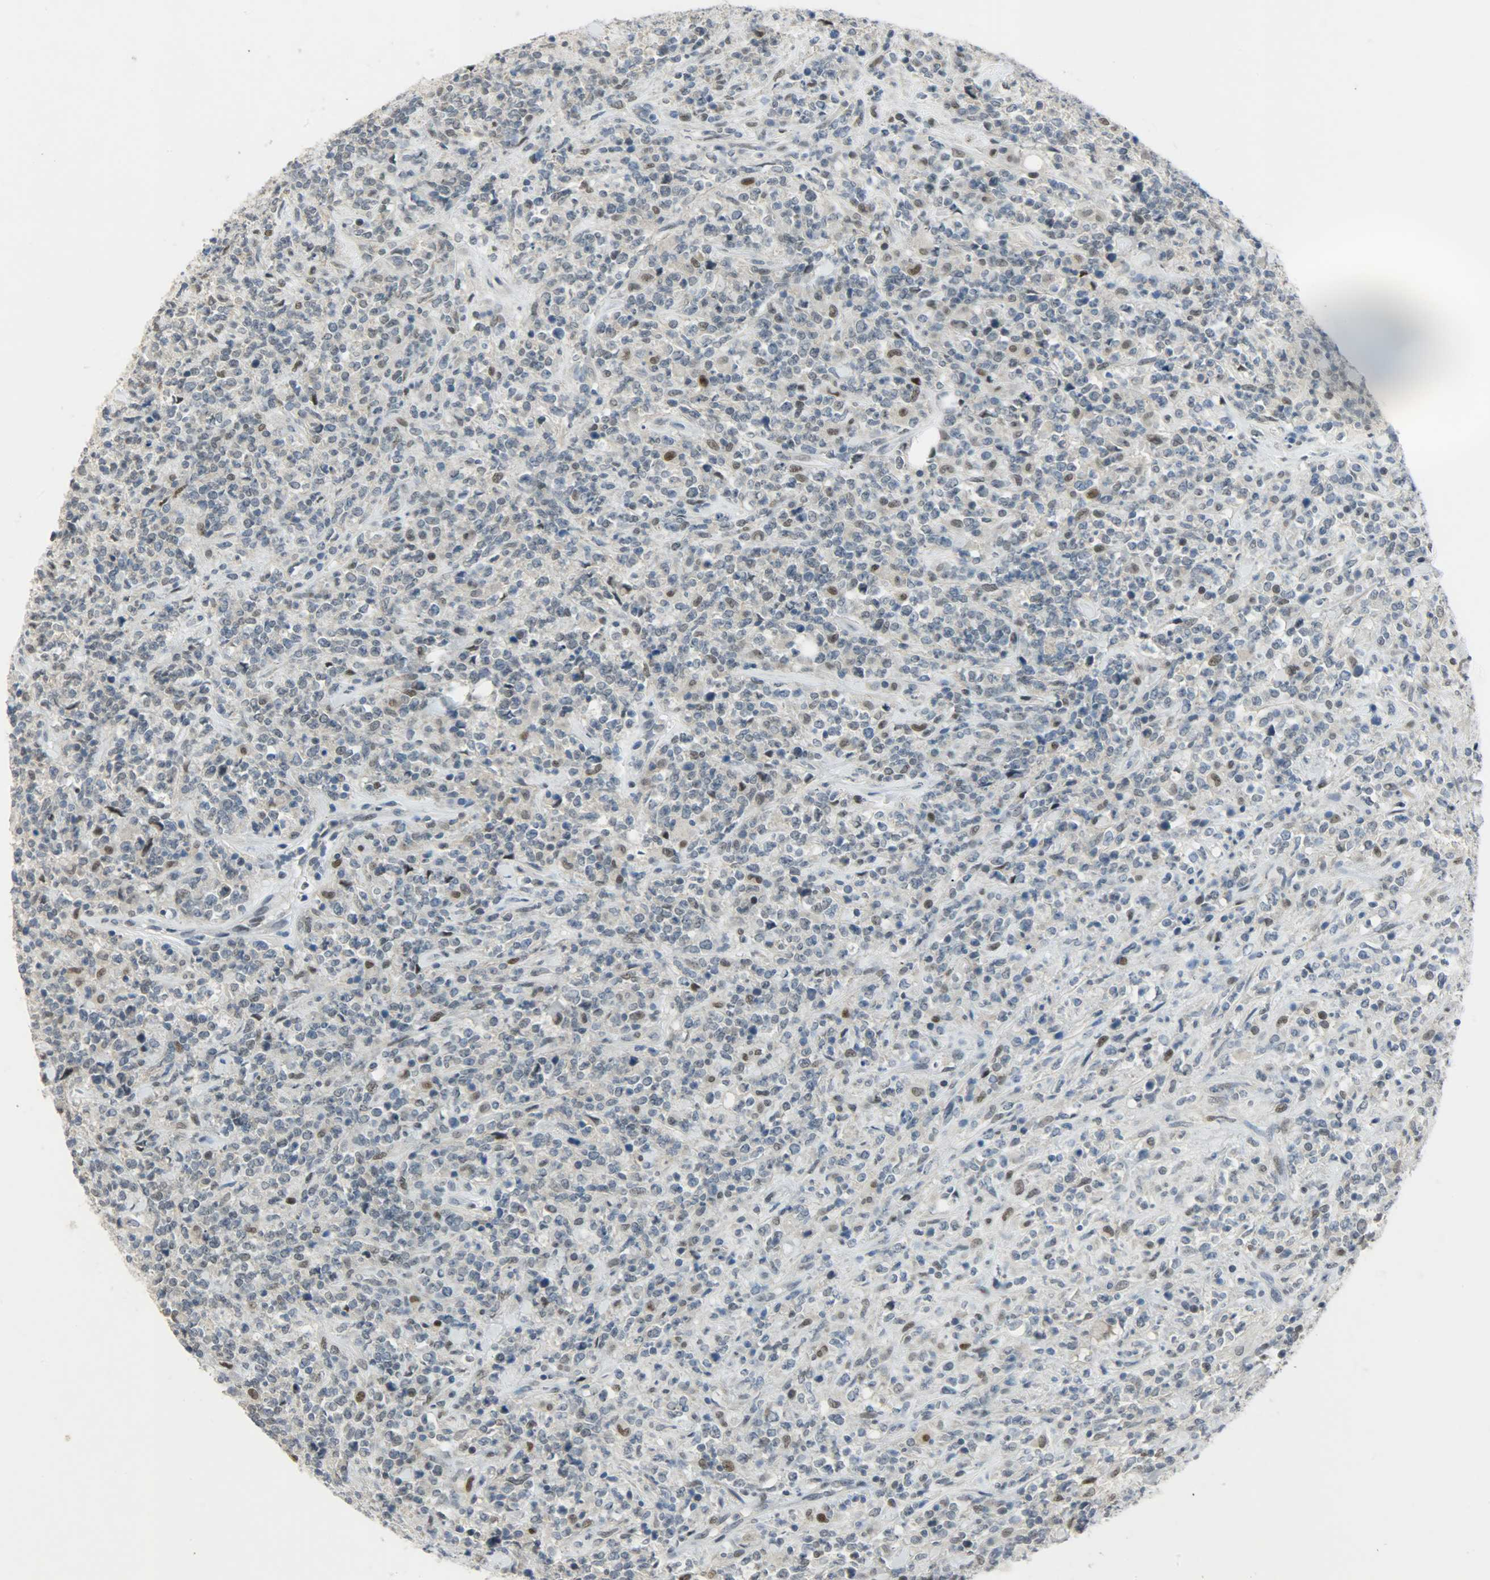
{"staining": {"intensity": "moderate", "quantity": "<25%", "location": "nuclear"}, "tissue": "lymphoma", "cell_type": "Tumor cells", "image_type": "cancer", "snomed": [{"axis": "morphology", "description": "Malignant lymphoma, non-Hodgkin's type, High grade"}, {"axis": "topography", "description": "Soft tissue"}], "caption": "Human lymphoma stained for a protein (brown) exhibits moderate nuclear positive staining in approximately <25% of tumor cells.", "gene": "PPARG", "patient": {"sex": "male", "age": 18}}